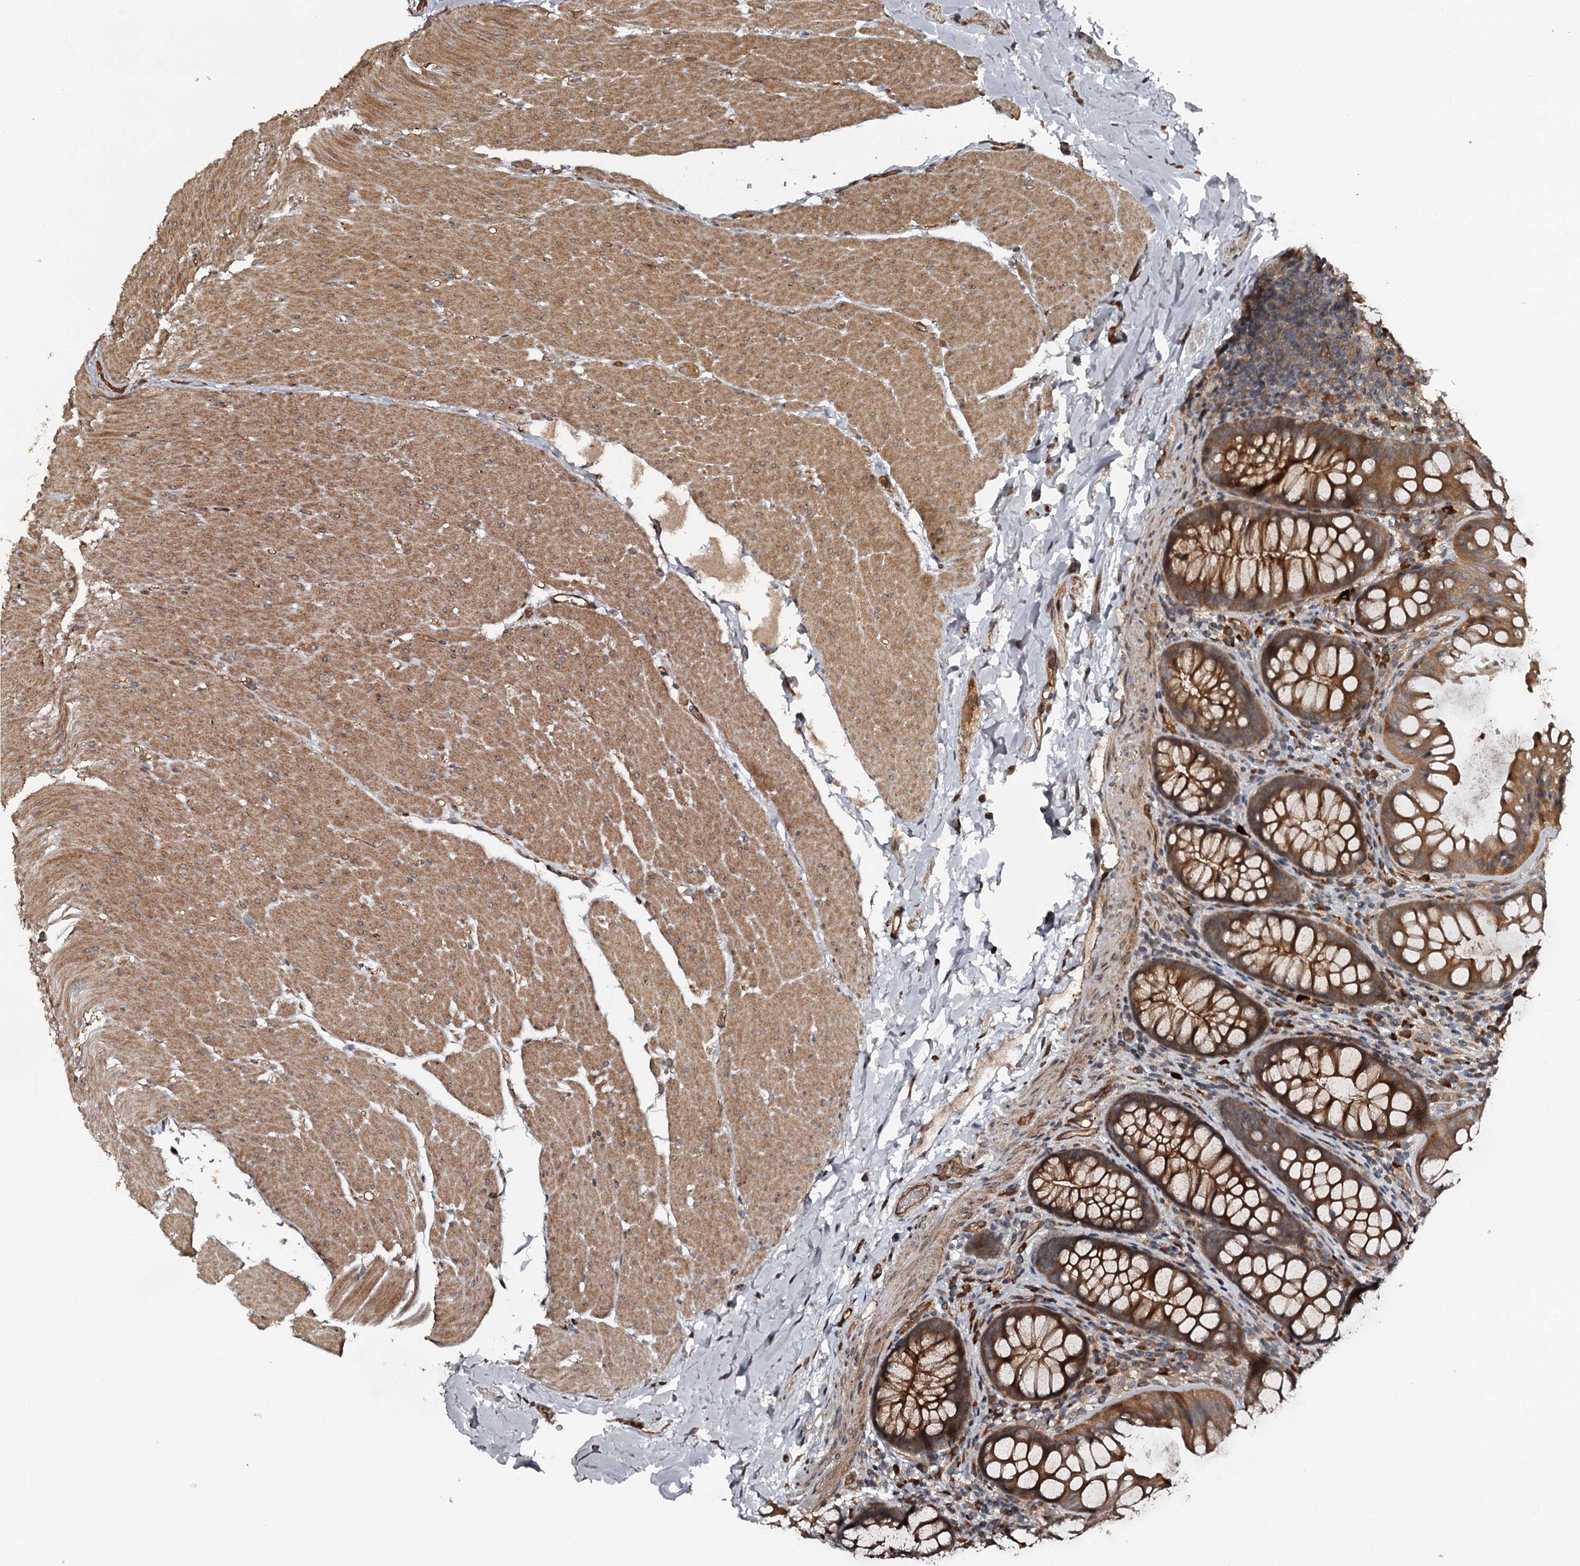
{"staining": {"intensity": "strong", "quantity": ">75%", "location": "cytoplasmic/membranous"}, "tissue": "colon", "cell_type": "Endothelial cells", "image_type": "normal", "snomed": [{"axis": "morphology", "description": "Normal tissue, NOS"}, {"axis": "topography", "description": "Colon"}], "caption": "Immunohistochemistry image of benign colon: colon stained using IHC exhibits high levels of strong protein expression localized specifically in the cytoplasmic/membranous of endothelial cells, appearing as a cytoplasmic/membranous brown color.", "gene": "RAB21", "patient": {"sex": "female", "age": 62}}